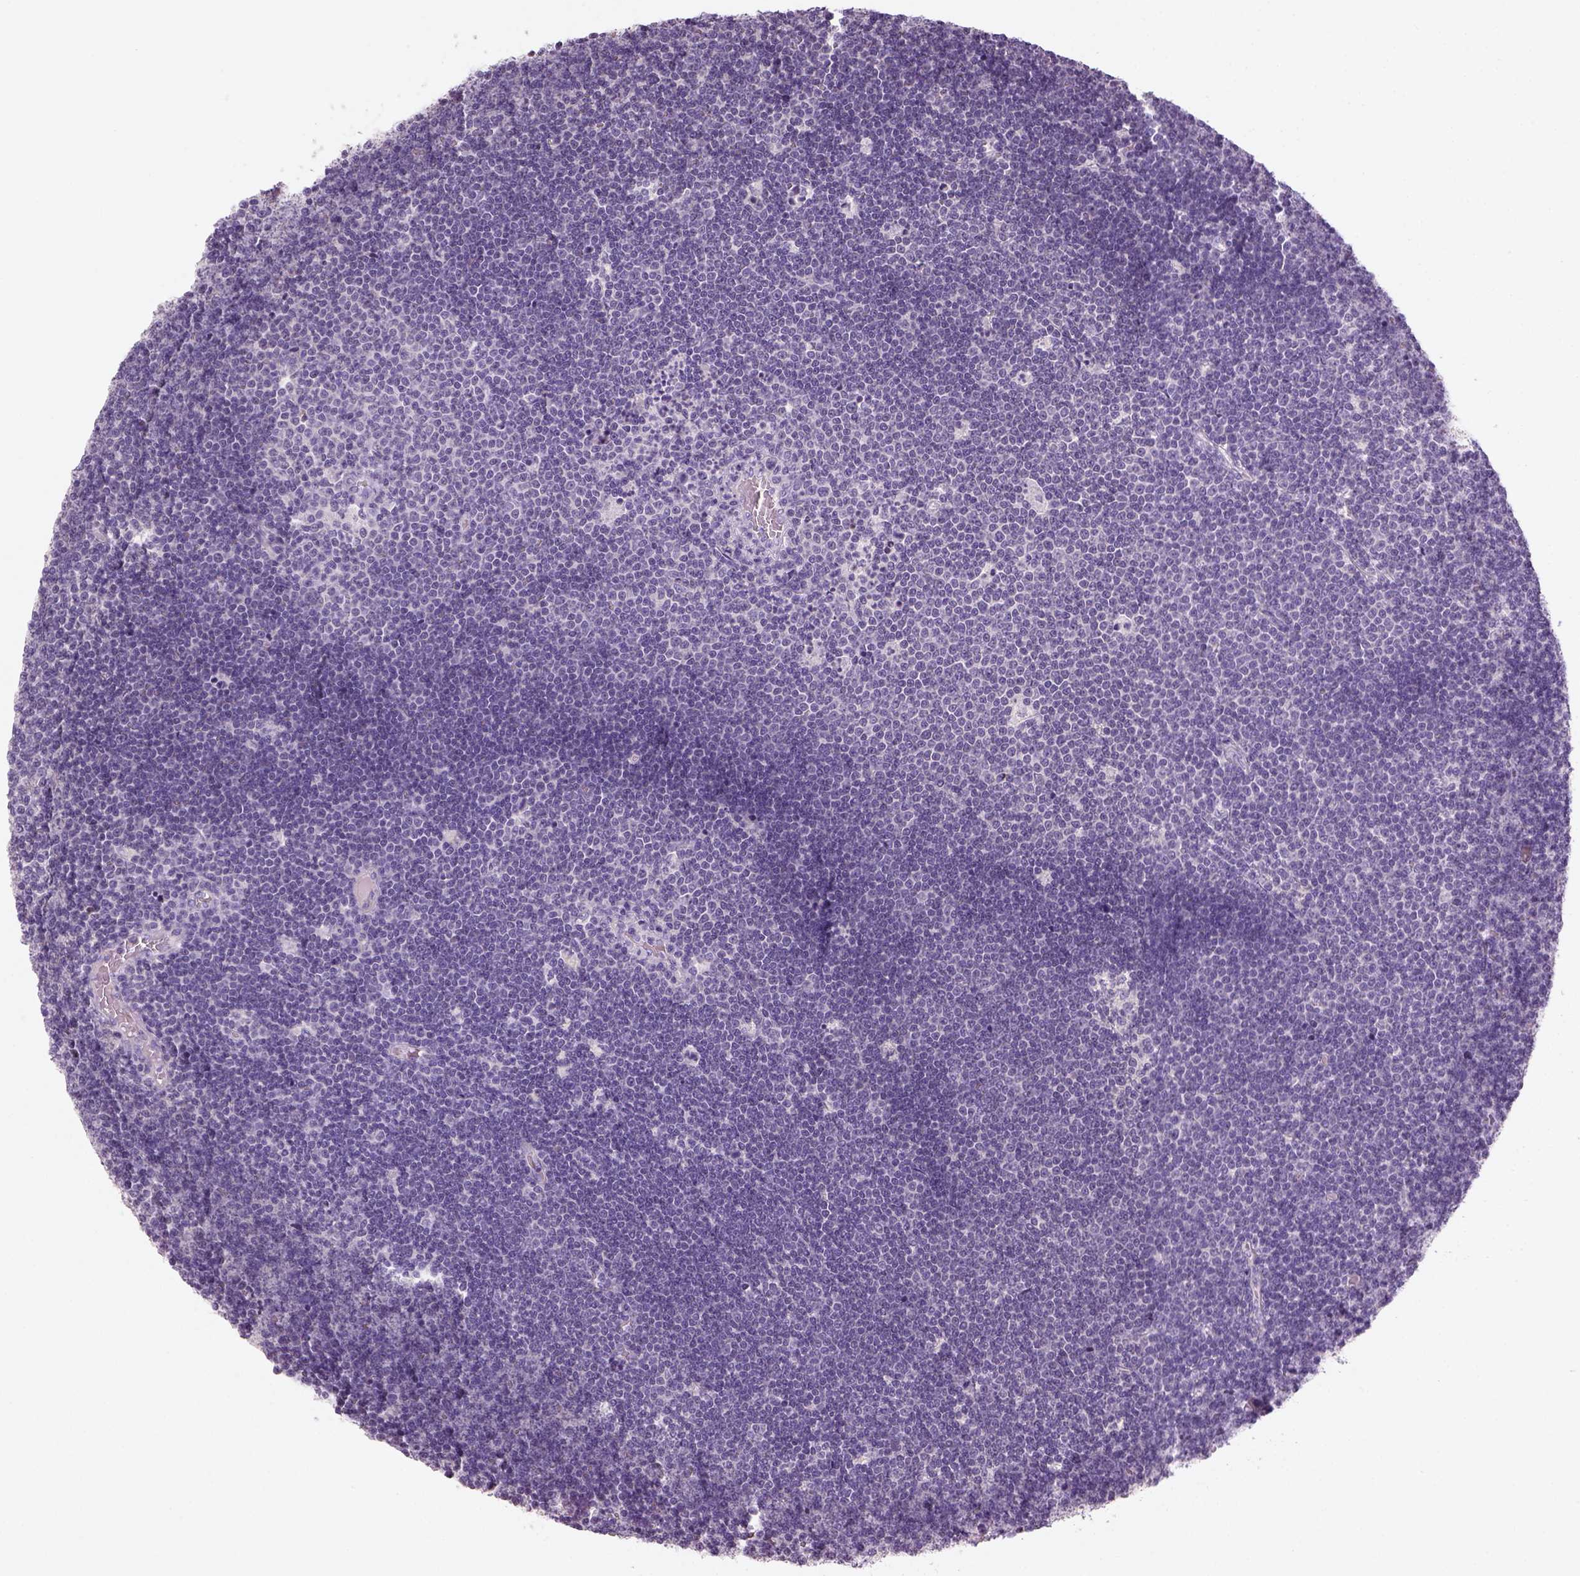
{"staining": {"intensity": "negative", "quantity": "none", "location": "none"}, "tissue": "lymphoma", "cell_type": "Tumor cells", "image_type": "cancer", "snomed": [{"axis": "morphology", "description": "Malignant lymphoma, non-Hodgkin's type, Low grade"}, {"axis": "topography", "description": "Brain"}], "caption": "Immunohistochemical staining of low-grade malignant lymphoma, non-Hodgkin's type reveals no significant positivity in tumor cells.", "gene": "NUDT6", "patient": {"sex": "female", "age": 66}}